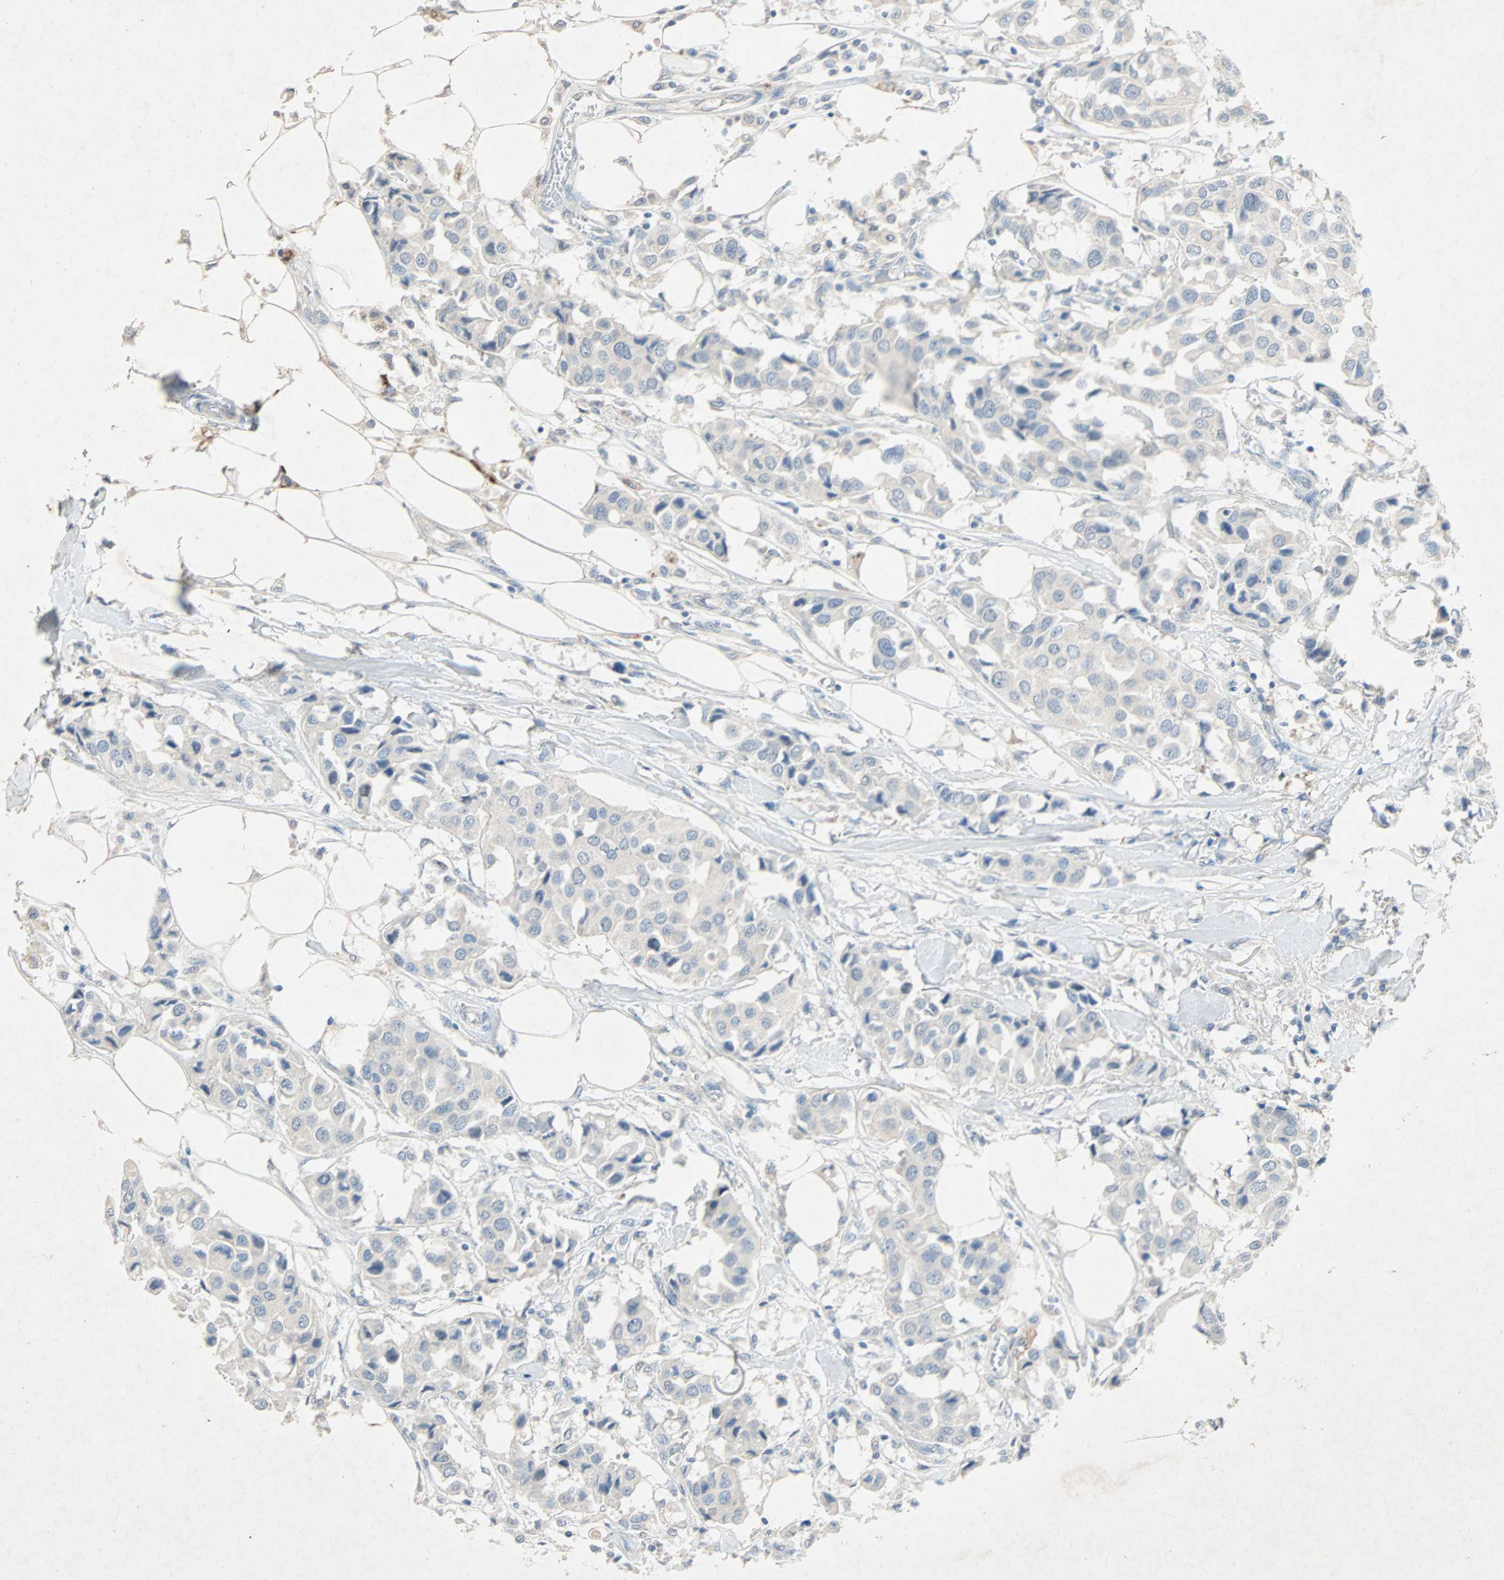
{"staining": {"intensity": "negative", "quantity": "none", "location": "none"}, "tissue": "breast cancer", "cell_type": "Tumor cells", "image_type": "cancer", "snomed": [{"axis": "morphology", "description": "Duct carcinoma"}, {"axis": "topography", "description": "Breast"}], "caption": "A high-resolution micrograph shows immunohistochemistry (IHC) staining of infiltrating ductal carcinoma (breast), which shows no significant expression in tumor cells.", "gene": "PCDHB2", "patient": {"sex": "female", "age": 80}}